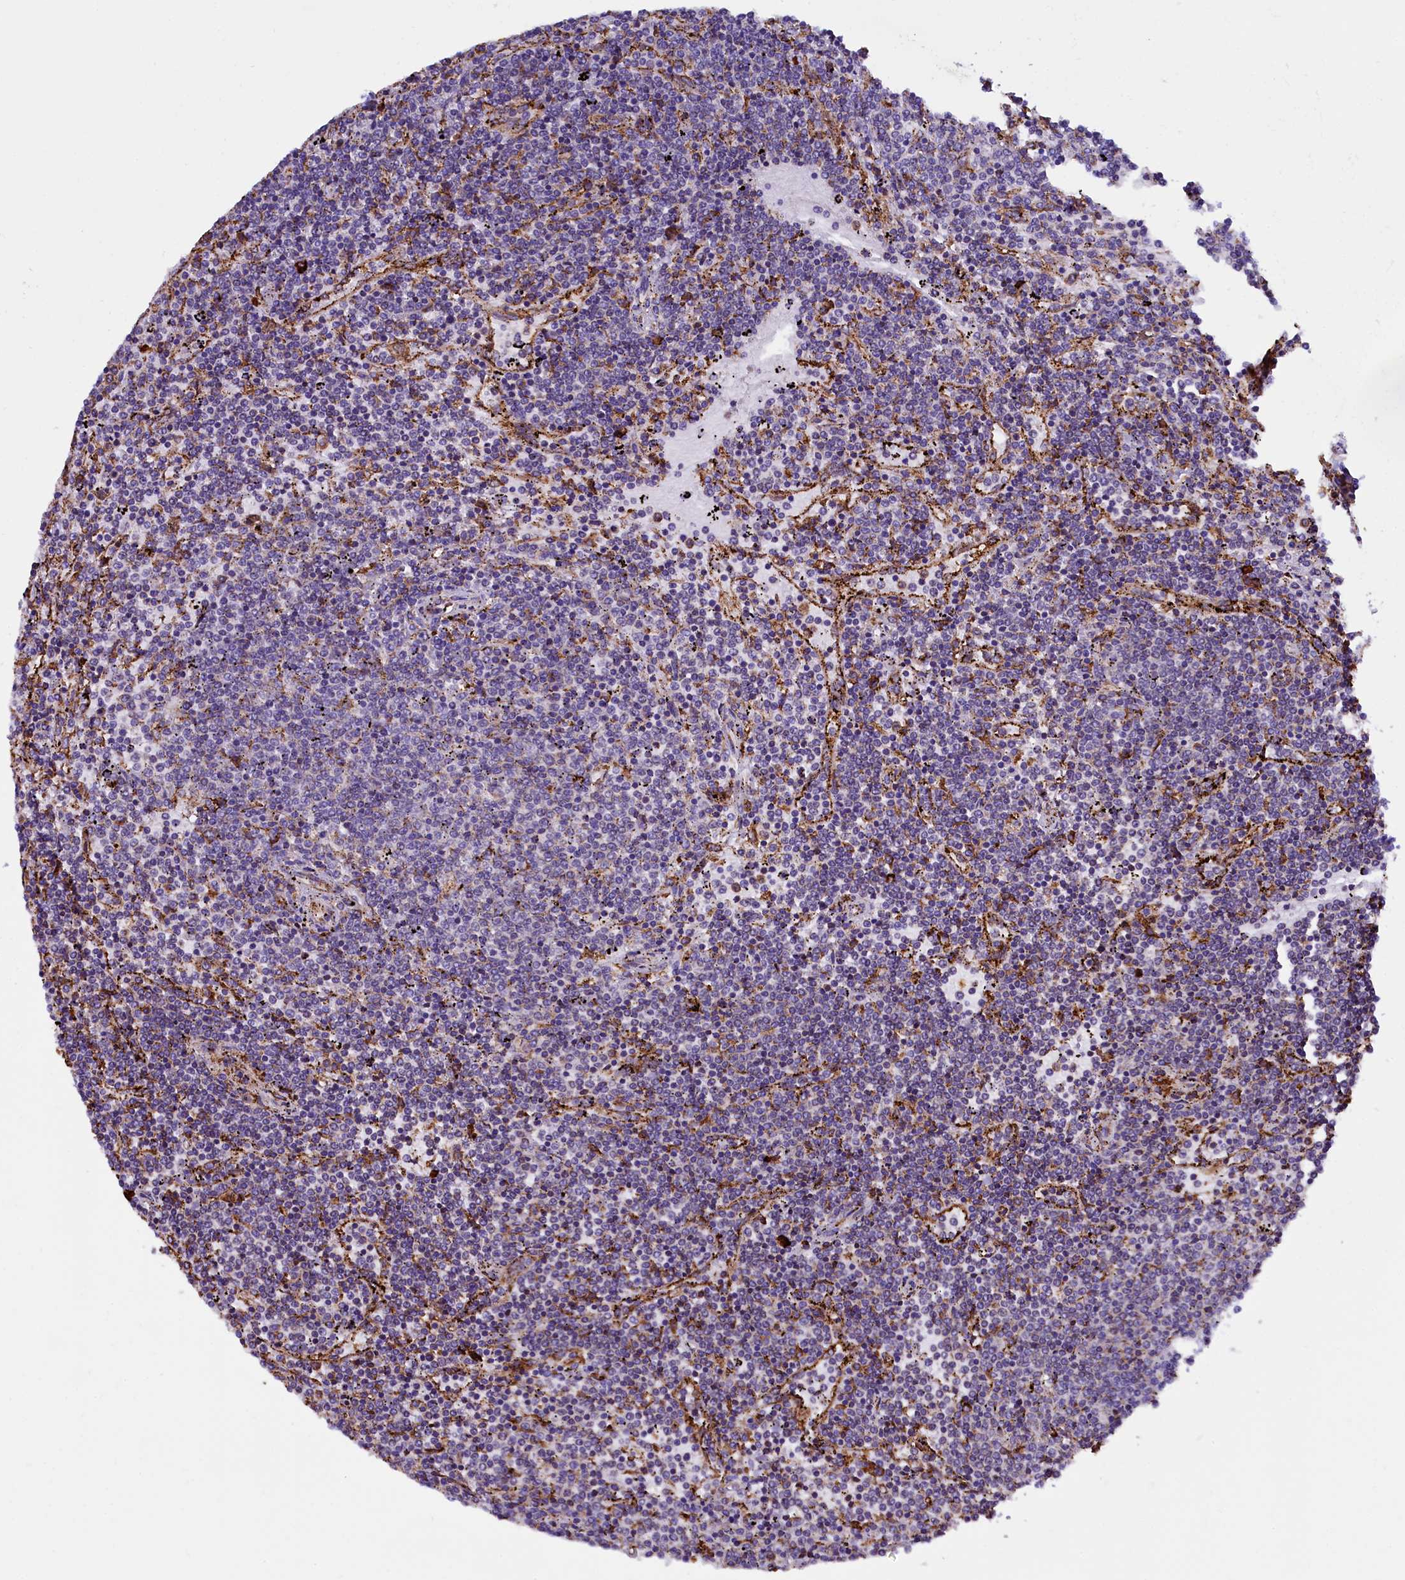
{"staining": {"intensity": "negative", "quantity": "none", "location": "none"}, "tissue": "lymphoma", "cell_type": "Tumor cells", "image_type": "cancer", "snomed": [{"axis": "morphology", "description": "Malignant lymphoma, non-Hodgkin's type, Low grade"}, {"axis": "topography", "description": "Spleen"}], "caption": "High magnification brightfield microscopy of lymphoma stained with DAB (3,3'-diaminobenzidine) (brown) and counterstained with hematoxylin (blue): tumor cells show no significant staining. (Stains: DAB immunohistochemistry with hematoxylin counter stain, Microscopy: brightfield microscopy at high magnification).", "gene": "CAPS2", "patient": {"sex": "female", "age": 50}}